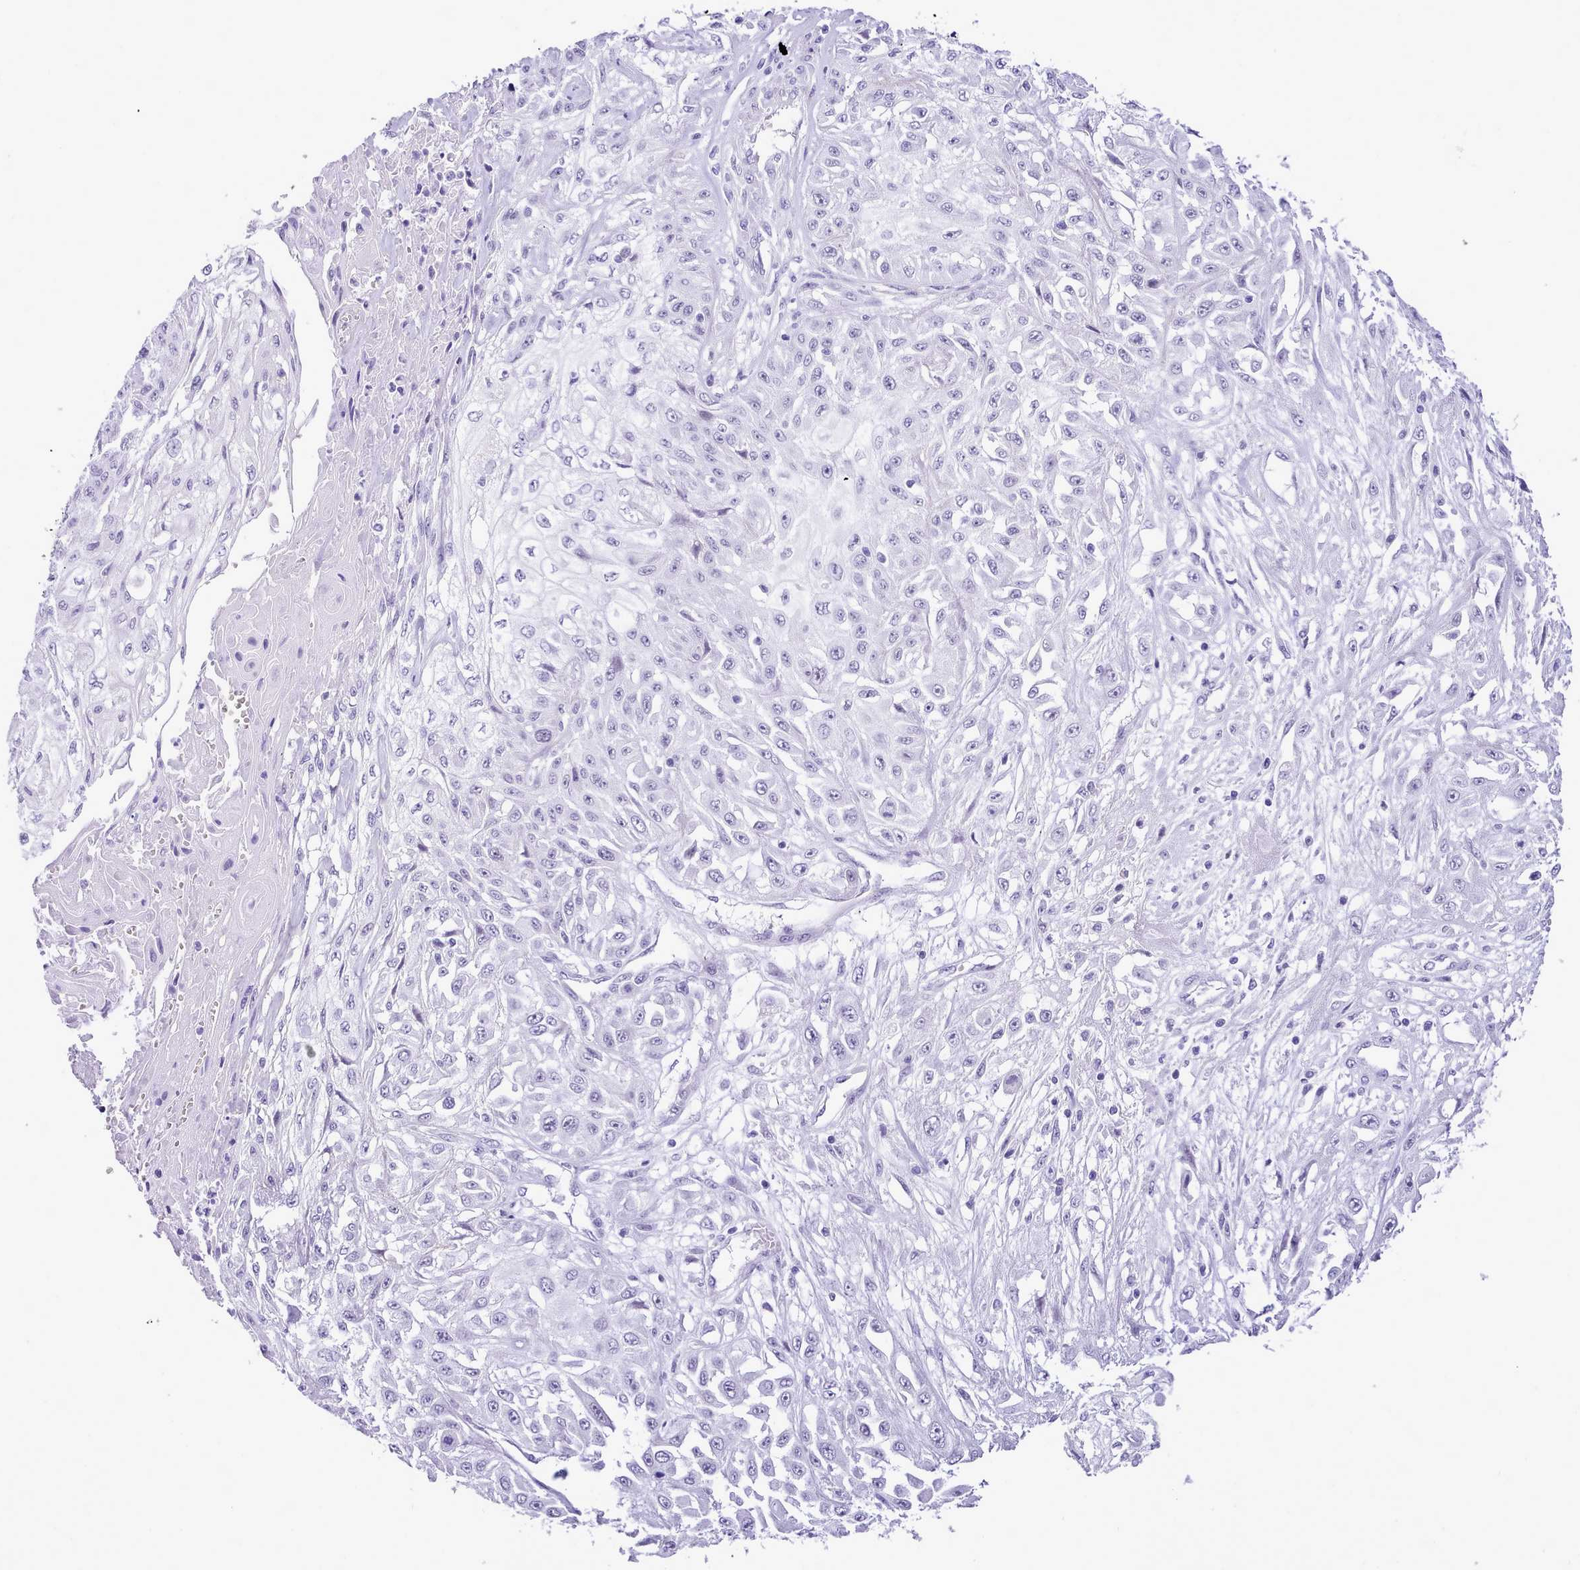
{"staining": {"intensity": "negative", "quantity": "none", "location": "none"}, "tissue": "skin cancer", "cell_type": "Tumor cells", "image_type": "cancer", "snomed": [{"axis": "morphology", "description": "Squamous cell carcinoma, NOS"}, {"axis": "morphology", "description": "Squamous cell carcinoma, metastatic, NOS"}, {"axis": "topography", "description": "Skin"}, {"axis": "topography", "description": "Lymph node"}], "caption": "Immunohistochemistry (IHC) image of neoplastic tissue: skin cancer (squamous cell carcinoma) stained with DAB shows no significant protein staining in tumor cells. (Brightfield microscopy of DAB immunohistochemistry (IHC) at high magnification).", "gene": "LRRC37A", "patient": {"sex": "male", "age": 75}}